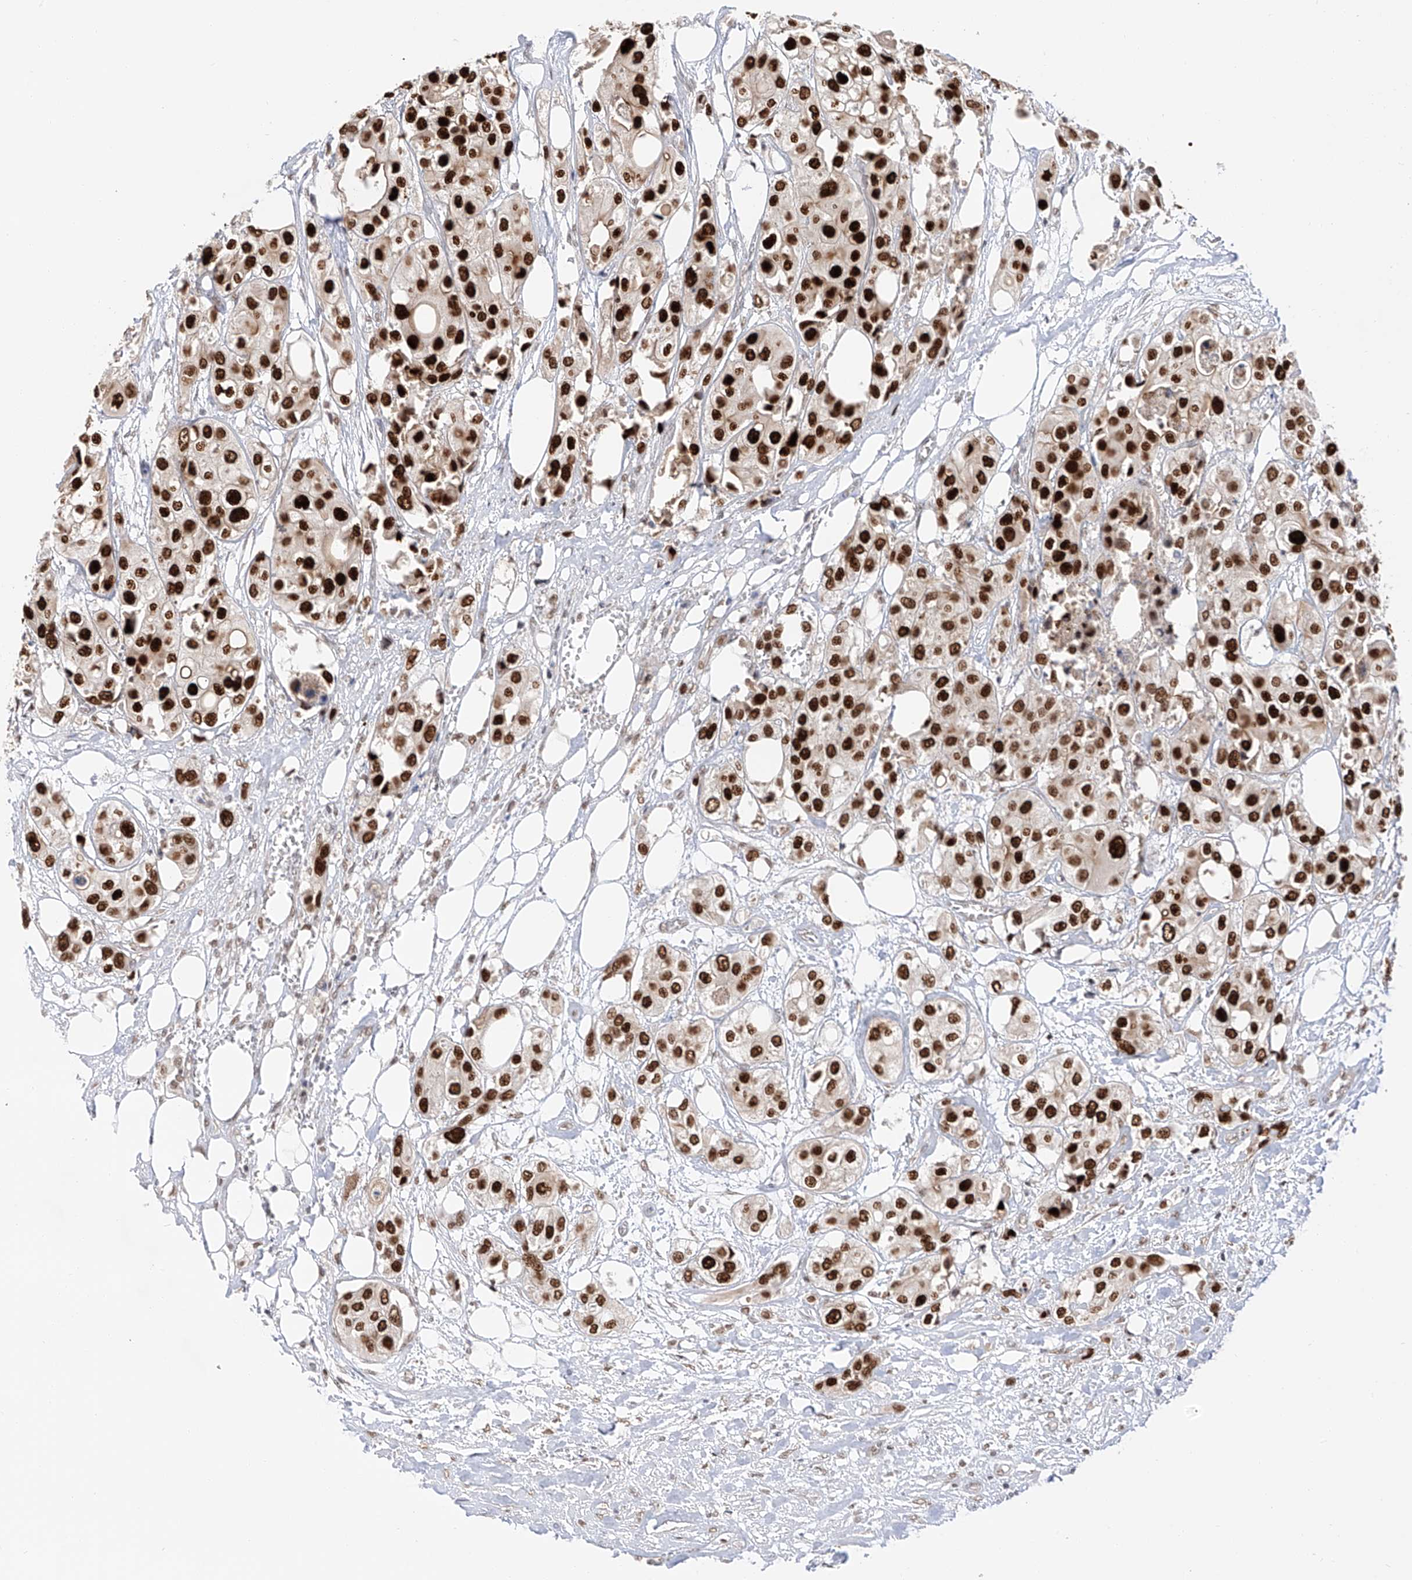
{"staining": {"intensity": "strong", "quantity": ">75%", "location": "nuclear"}, "tissue": "urothelial cancer", "cell_type": "Tumor cells", "image_type": "cancer", "snomed": [{"axis": "morphology", "description": "Urothelial carcinoma, High grade"}, {"axis": "topography", "description": "Urinary bladder"}], "caption": "Immunohistochemical staining of human high-grade urothelial carcinoma reveals high levels of strong nuclear staining in about >75% of tumor cells.", "gene": "POGK", "patient": {"sex": "male", "age": 64}}